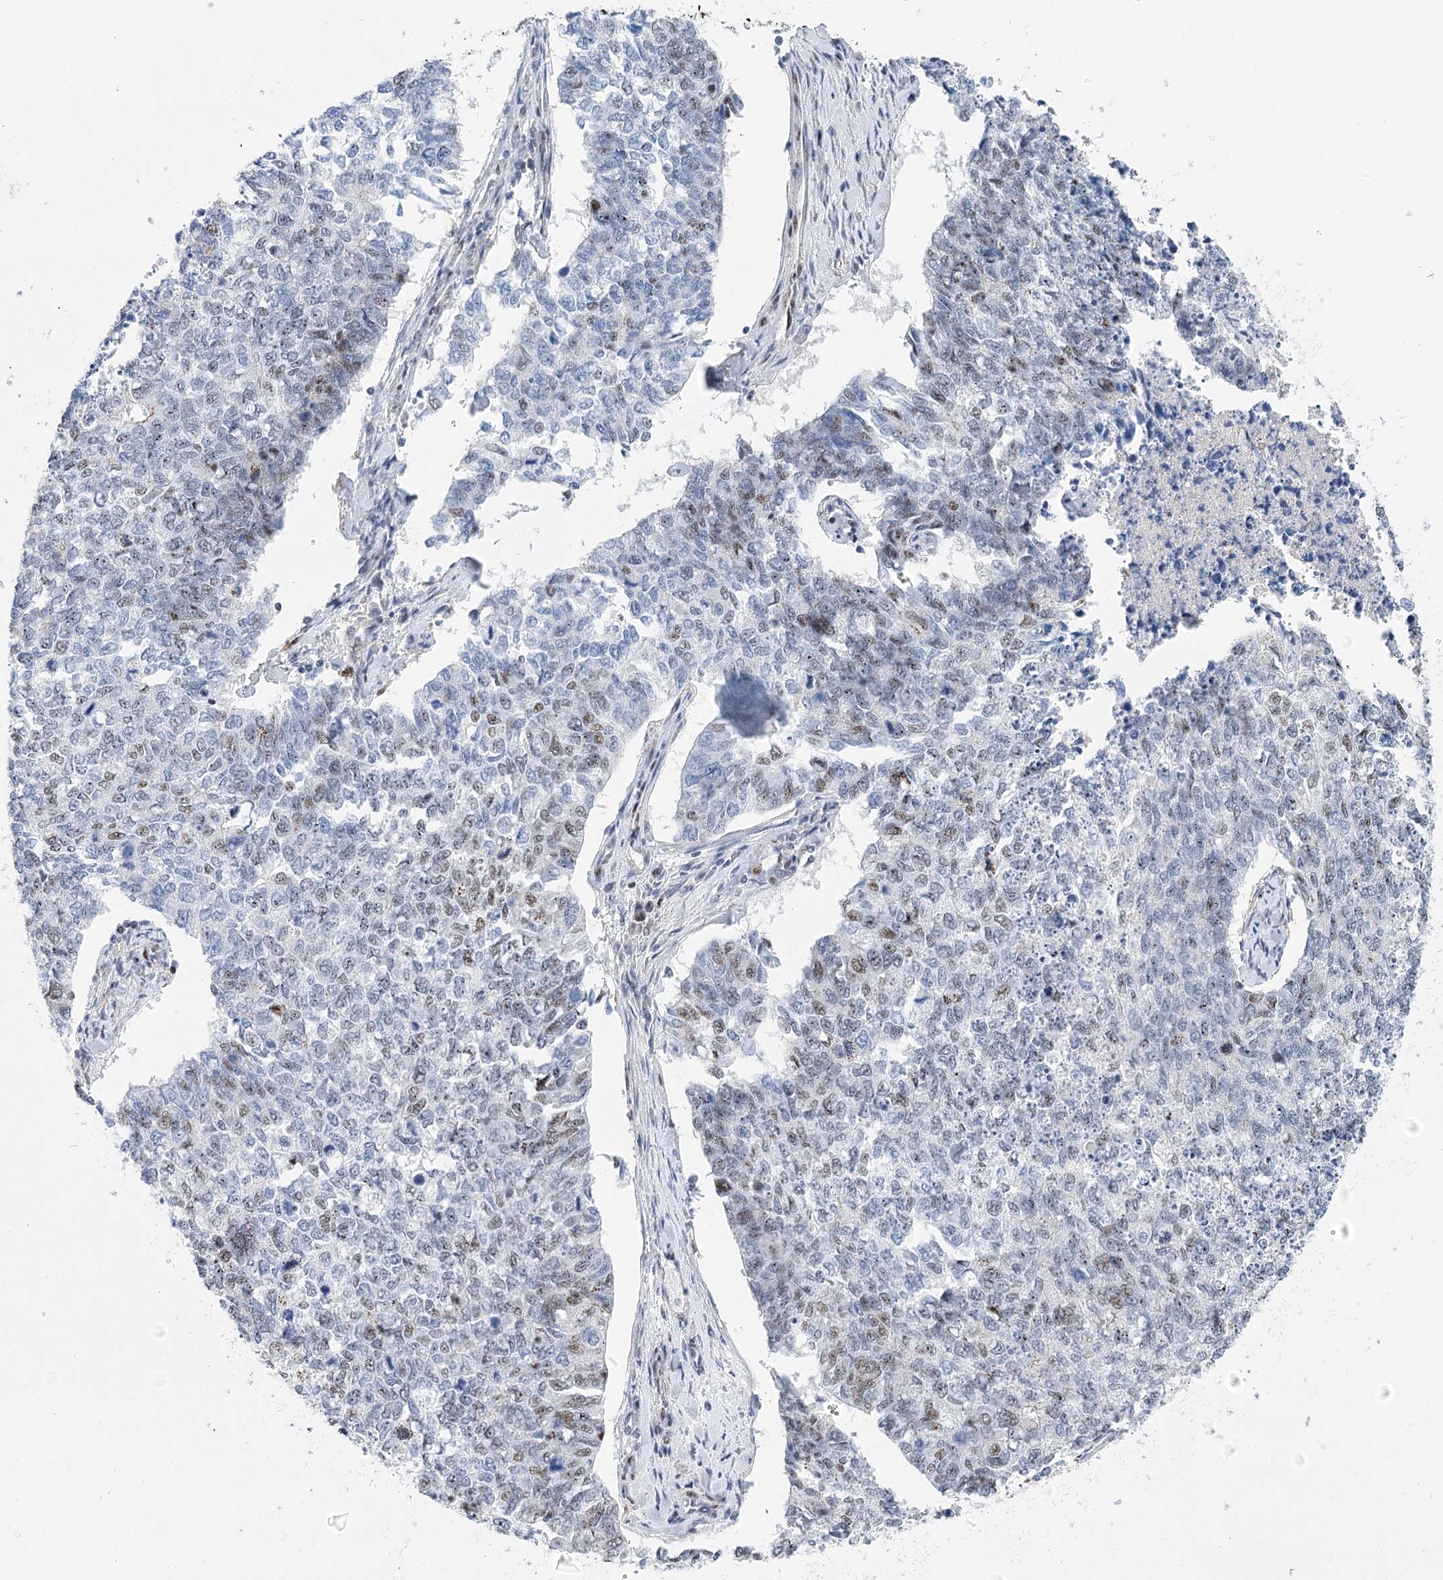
{"staining": {"intensity": "weak", "quantity": "<25%", "location": "nuclear"}, "tissue": "cervical cancer", "cell_type": "Tumor cells", "image_type": "cancer", "snomed": [{"axis": "morphology", "description": "Squamous cell carcinoma, NOS"}, {"axis": "topography", "description": "Cervix"}], "caption": "There is no significant staining in tumor cells of cervical cancer.", "gene": "CAMTA1", "patient": {"sex": "female", "age": 63}}